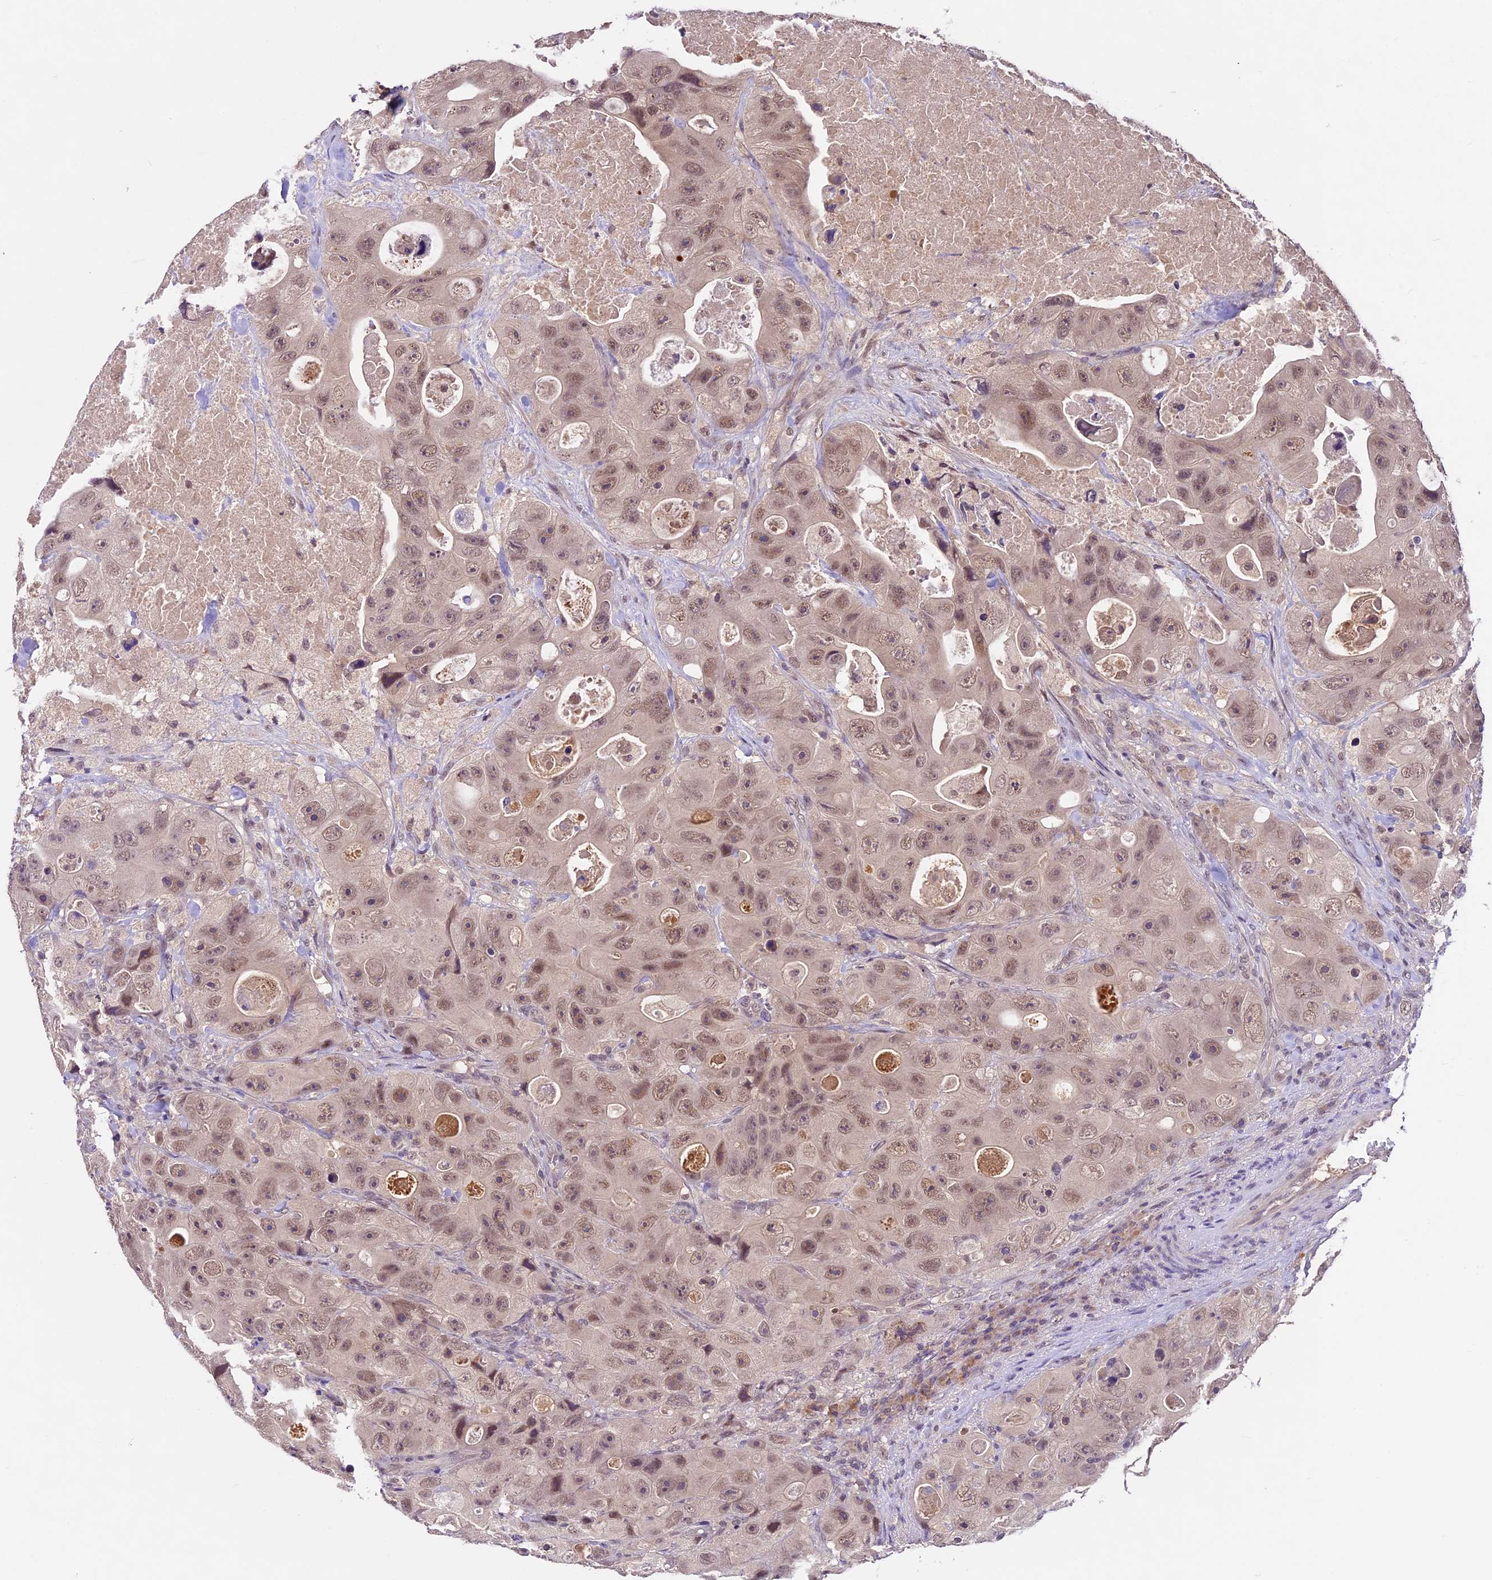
{"staining": {"intensity": "moderate", "quantity": ">75%", "location": "nuclear"}, "tissue": "colorectal cancer", "cell_type": "Tumor cells", "image_type": "cancer", "snomed": [{"axis": "morphology", "description": "Adenocarcinoma, NOS"}, {"axis": "topography", "description": "Colon"}], "caption": "Immunohistochemical staining of human adenocarcinoma (colorectal) demonstrates medium levels of moderate nuclear positivity in about >75% of tumor cells.", "gene": "ATP10A", "patient": {"sex": "female", "age": 46}}